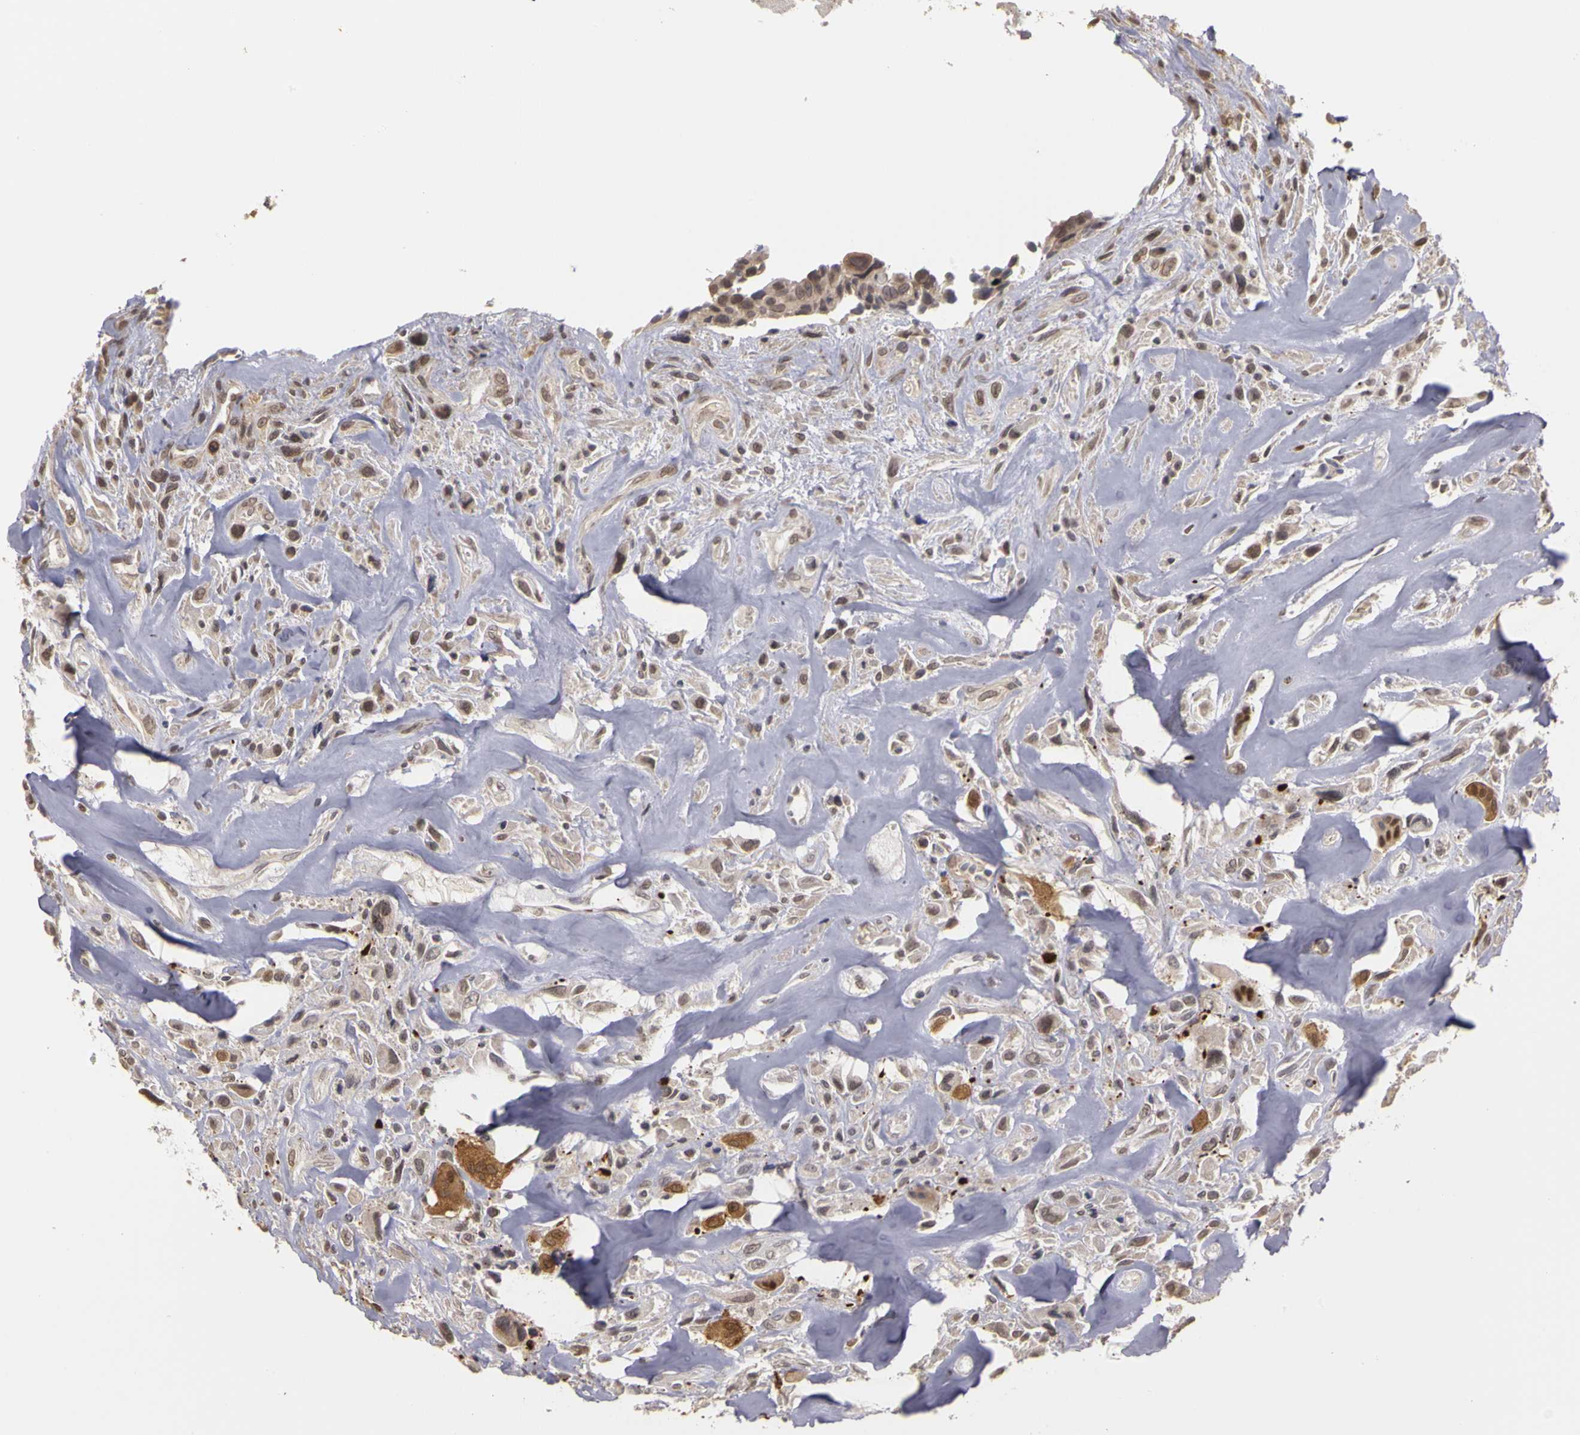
{"staining": {"intensity": "negative", "quantity": "none", "location": "none"}, "tissue": "breast cancer", "cell_type": "Tumor cells", "image_type": "cancer", "snomed": [{"axis": "morphology", "description": "Neoplasm, malignant, NOS"}, {"axis": "topography", "description": "Breast"}], "caption": "Breast malignant neoplasm was stained to show a protein in brown. There is no significant staining in tumor cells. The staining was performed using DAB (3,3'-diaminobenzidine) to visualize the protein expression in brown, while the nuclei were stained in blue with hematoxylin (Magnification: 20x).", "gene": "FRMD7", "patient": {"sex": "female", "age": 50}}